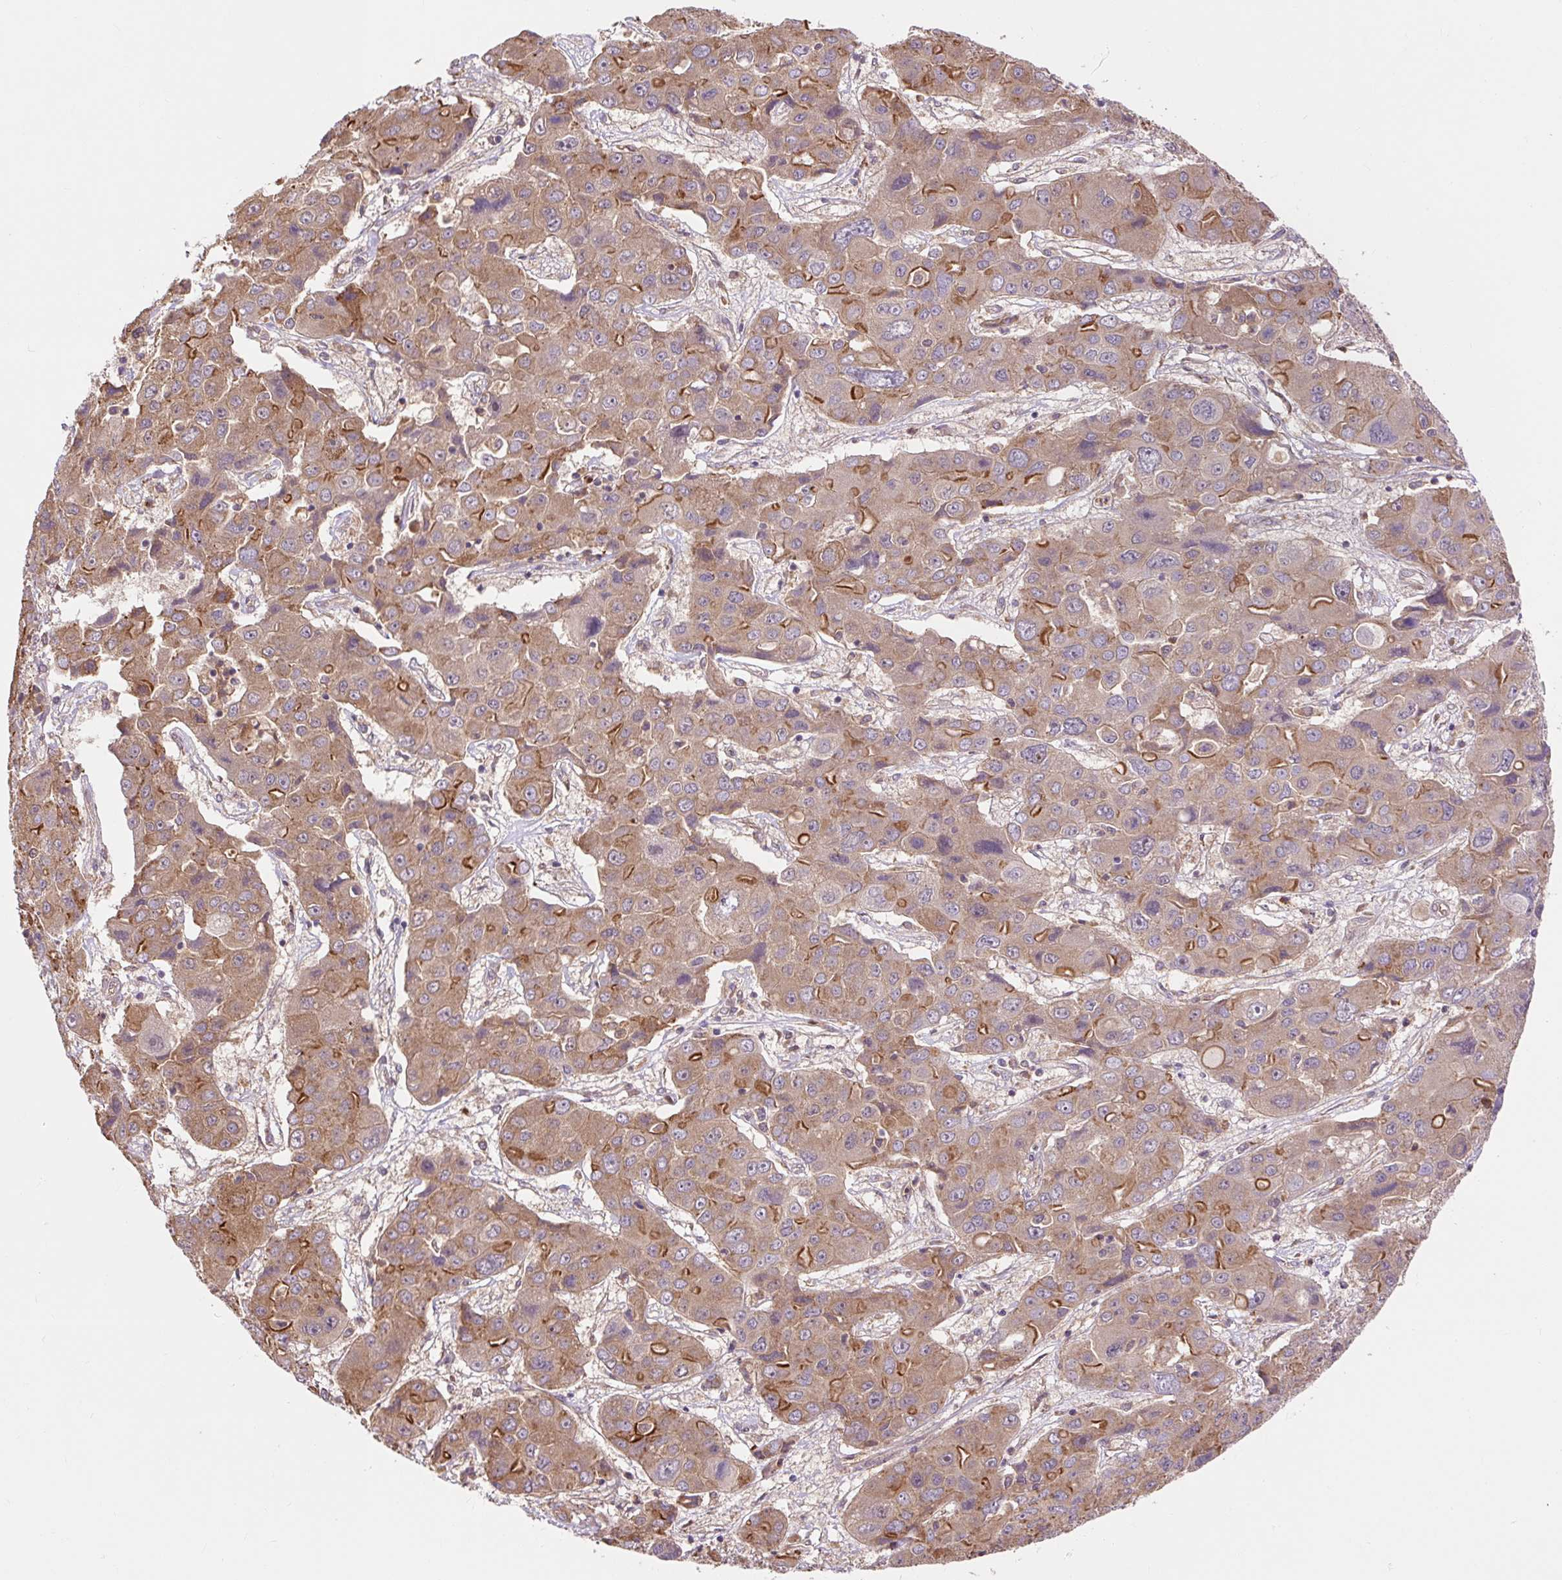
{"staining": {"intensity": "moderate", "quantity": ">75%", "location": "cytoplasmic/membranous"}, "tissue": "liver cancer", "cell_type": "Tumor cells", "image_type": "cancer", "snomed": [{"axis": "morphology", "description": "Cholangiocarcinoma"}, {"axis": "topography", "description": "Liver"}], "caption": "Tumor cells exhibit moderate cytoplasmic/membranous staining in about >75% of cells in liver cancer. The staining was performed using DAB, with brown indicating positive protein expression. Nuclei are stained blue with hematoxylin.", "gene": "TRIAP1", "patient": {"sex": "male", "age": 67}}